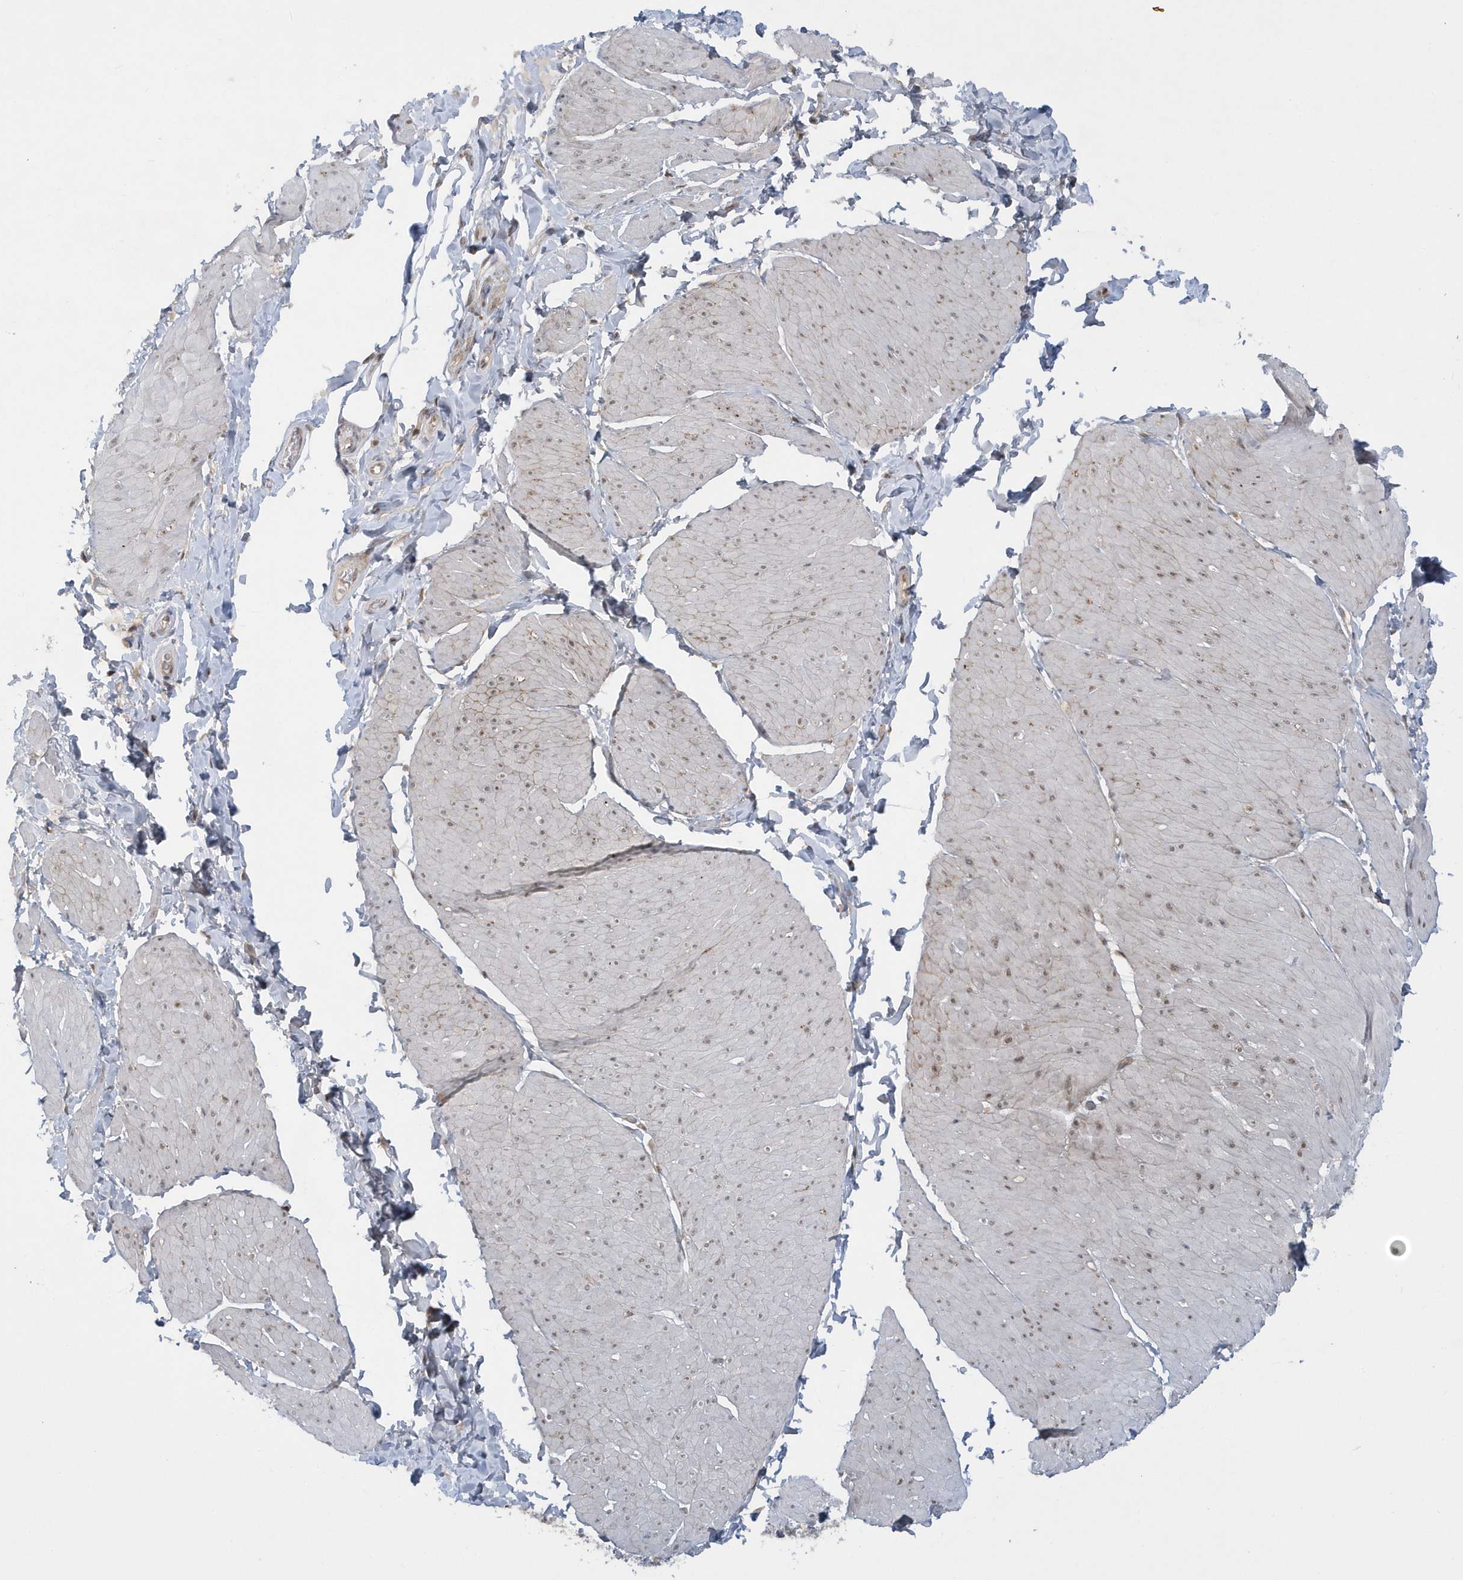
{"staining": {"intensity": "moderate", "quantity": "25%-75%", "location": "nuclear"}, "tissue": "smooth muscle", "cell_type": "Smooth muscle cells", "image_type": "normal", "snomed": [{"axis": "morphology", "description": "Urothelial carcinoma, High grade"}, {"axis": "topography", "description": "Urinary bladder"}], "caption": "Moderate nuclear staining for a protein is appreciated in approximately 25%-75% of smooth muscle cells of benign smooth muscle using immunohistochemistry.", "gene": "ATG4A", "patient": {"sex": "male", "age": 46}}